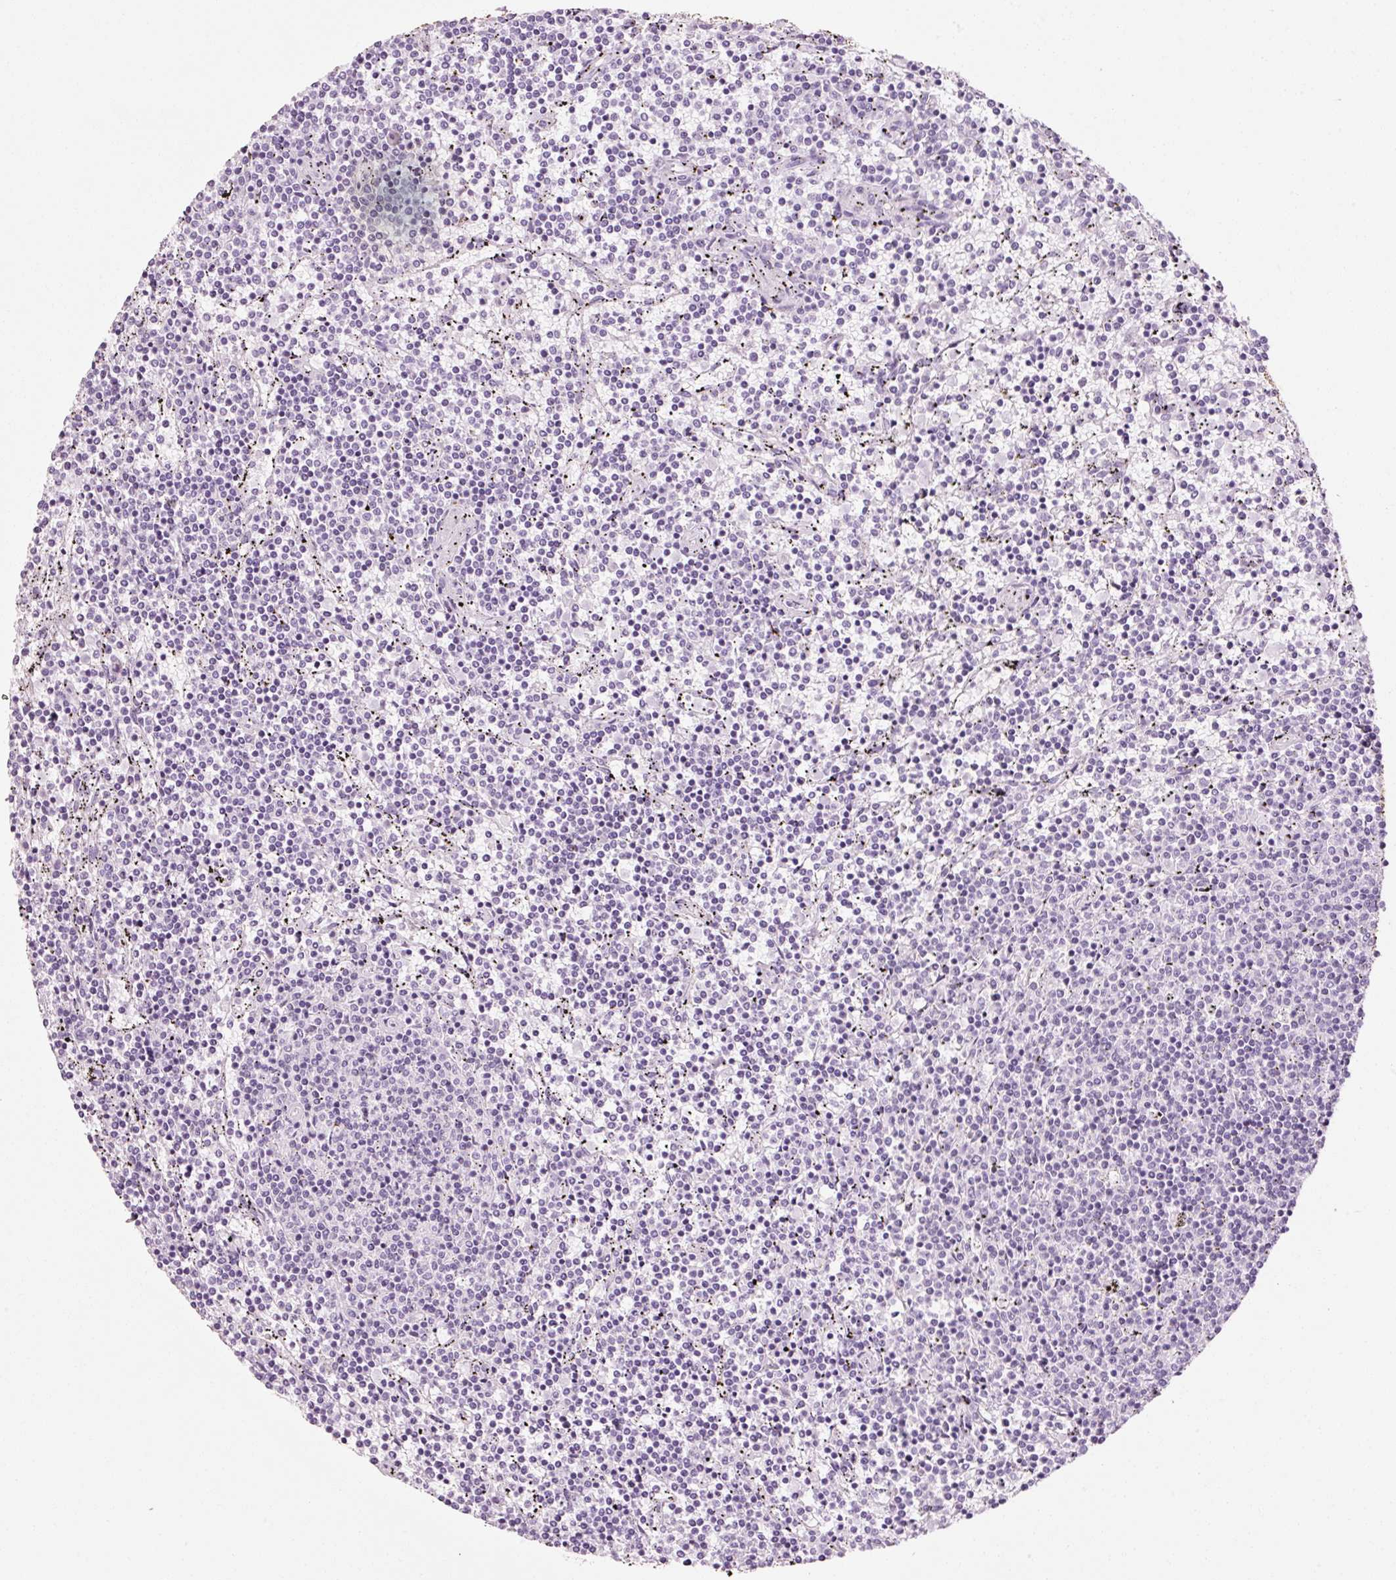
{"staining": {"intensity": "negative", "quantity": "none", "location": "none"}, "tissue": "lymphoma", "cell_type": "Tumor cells", "image_type": "cancer", "snomed": [{"axis": "morphology", "description": "Malignant lymphoma, non-Hodgkin's type, Low grade"}, {"axis": "topography", "description": "Spleen"}], "caption": "Immunohistochemical staining of human low-grade malignant lymphoma, non-Hodgkin's type reveals no significant positivity in tumor cells.", "gene": "ANKRD20A1", "patient": {"sex": "female", "age": 50}}